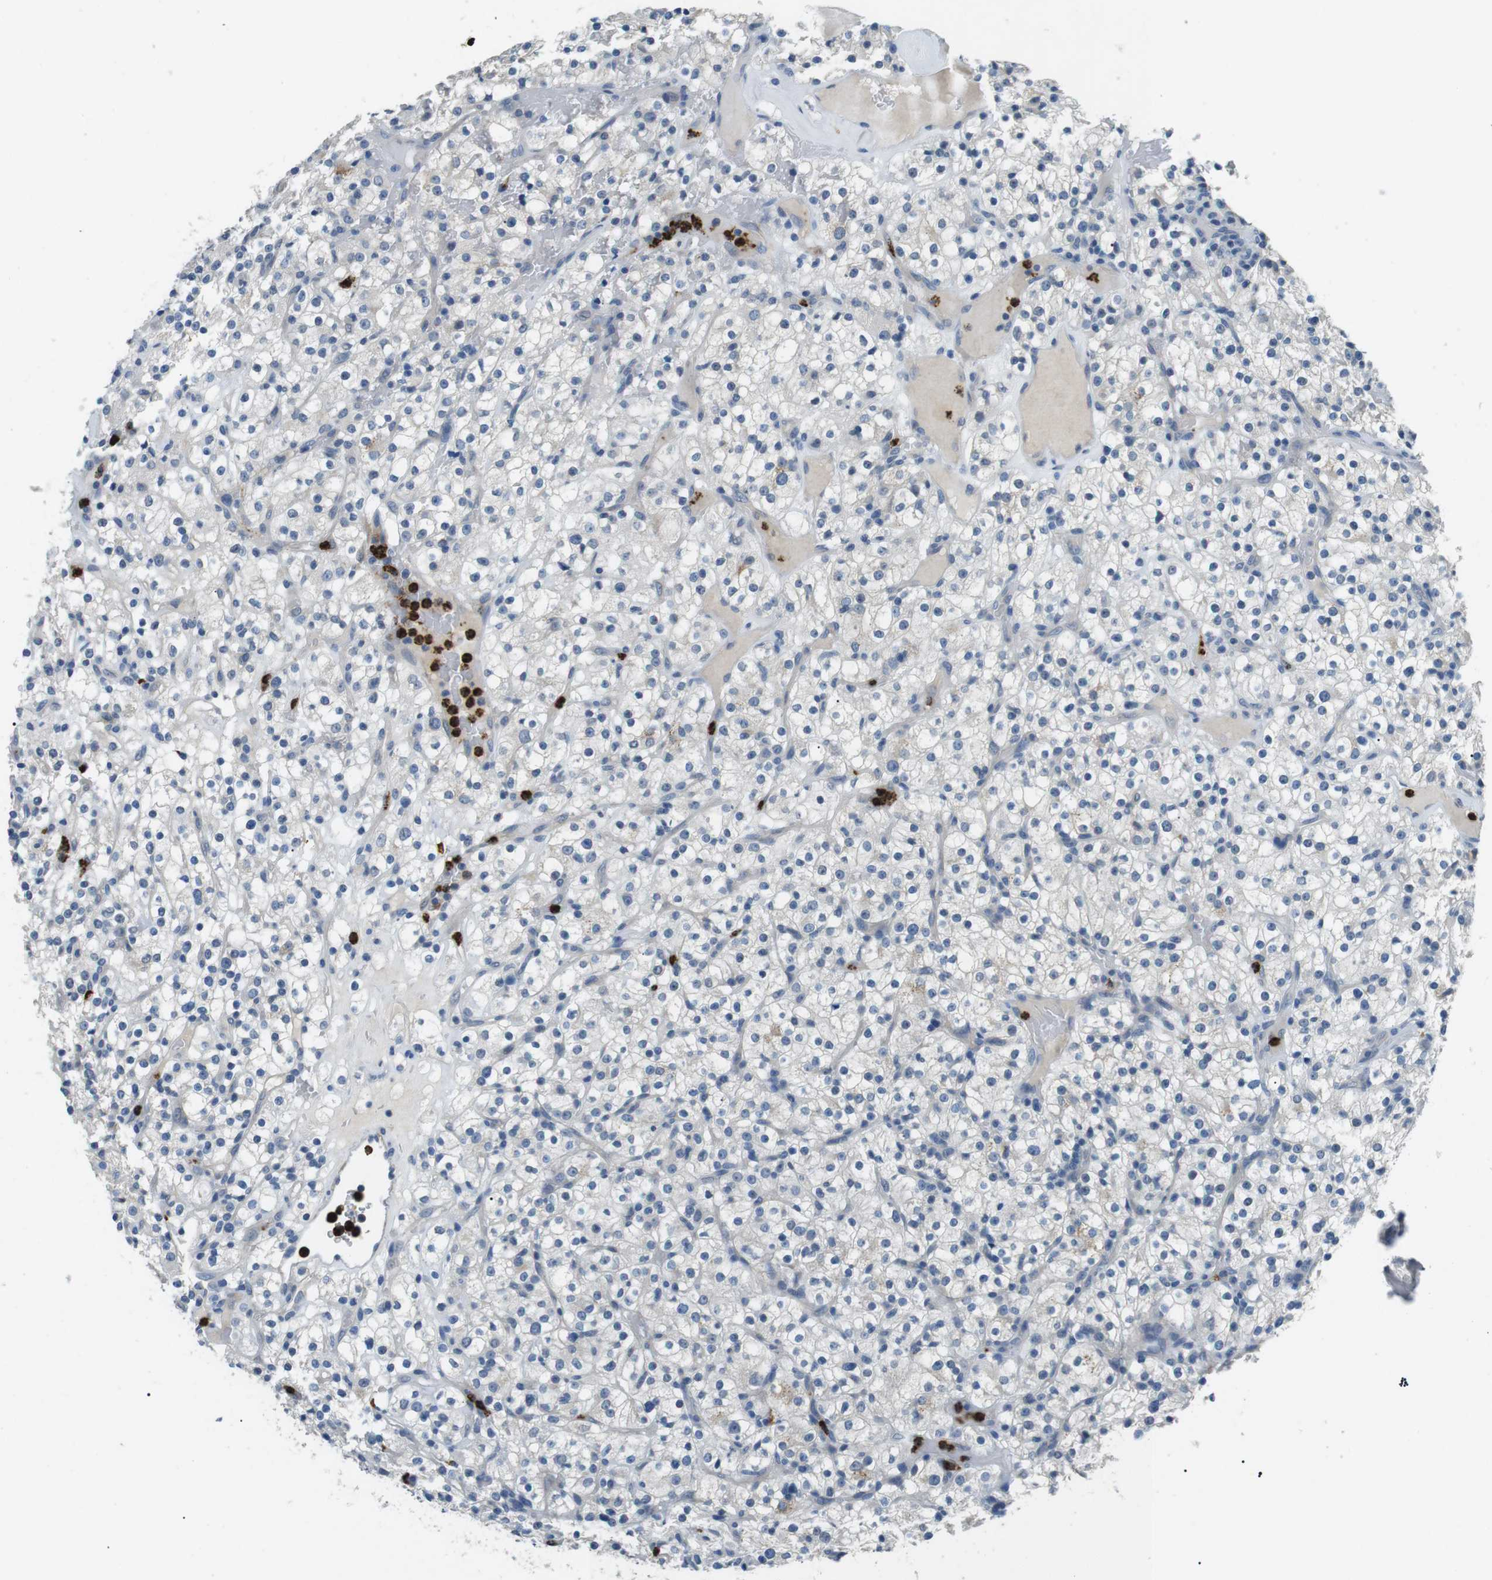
{"staining": {"intensity": "negative", "quantity": "none", "location": "none"}, "tissue": "renal cancer", "cell_type": "Tumor cells", "image_type": "cancer", "snomed": [{"axis": "morphology", "description": "Normal tissue, NOS"}, {"axis": "morphology", "description": "Adenocarcinoma, NOS"}, {"axis": "topography", "description": "Kidney"}], "caption": "High power microscopy image of an IHC image of renal adenocarcinoma, revealing no significant expression in tumor cells.", "gene": "GZMM", "patient": {"sex": "female", "age": 72}}